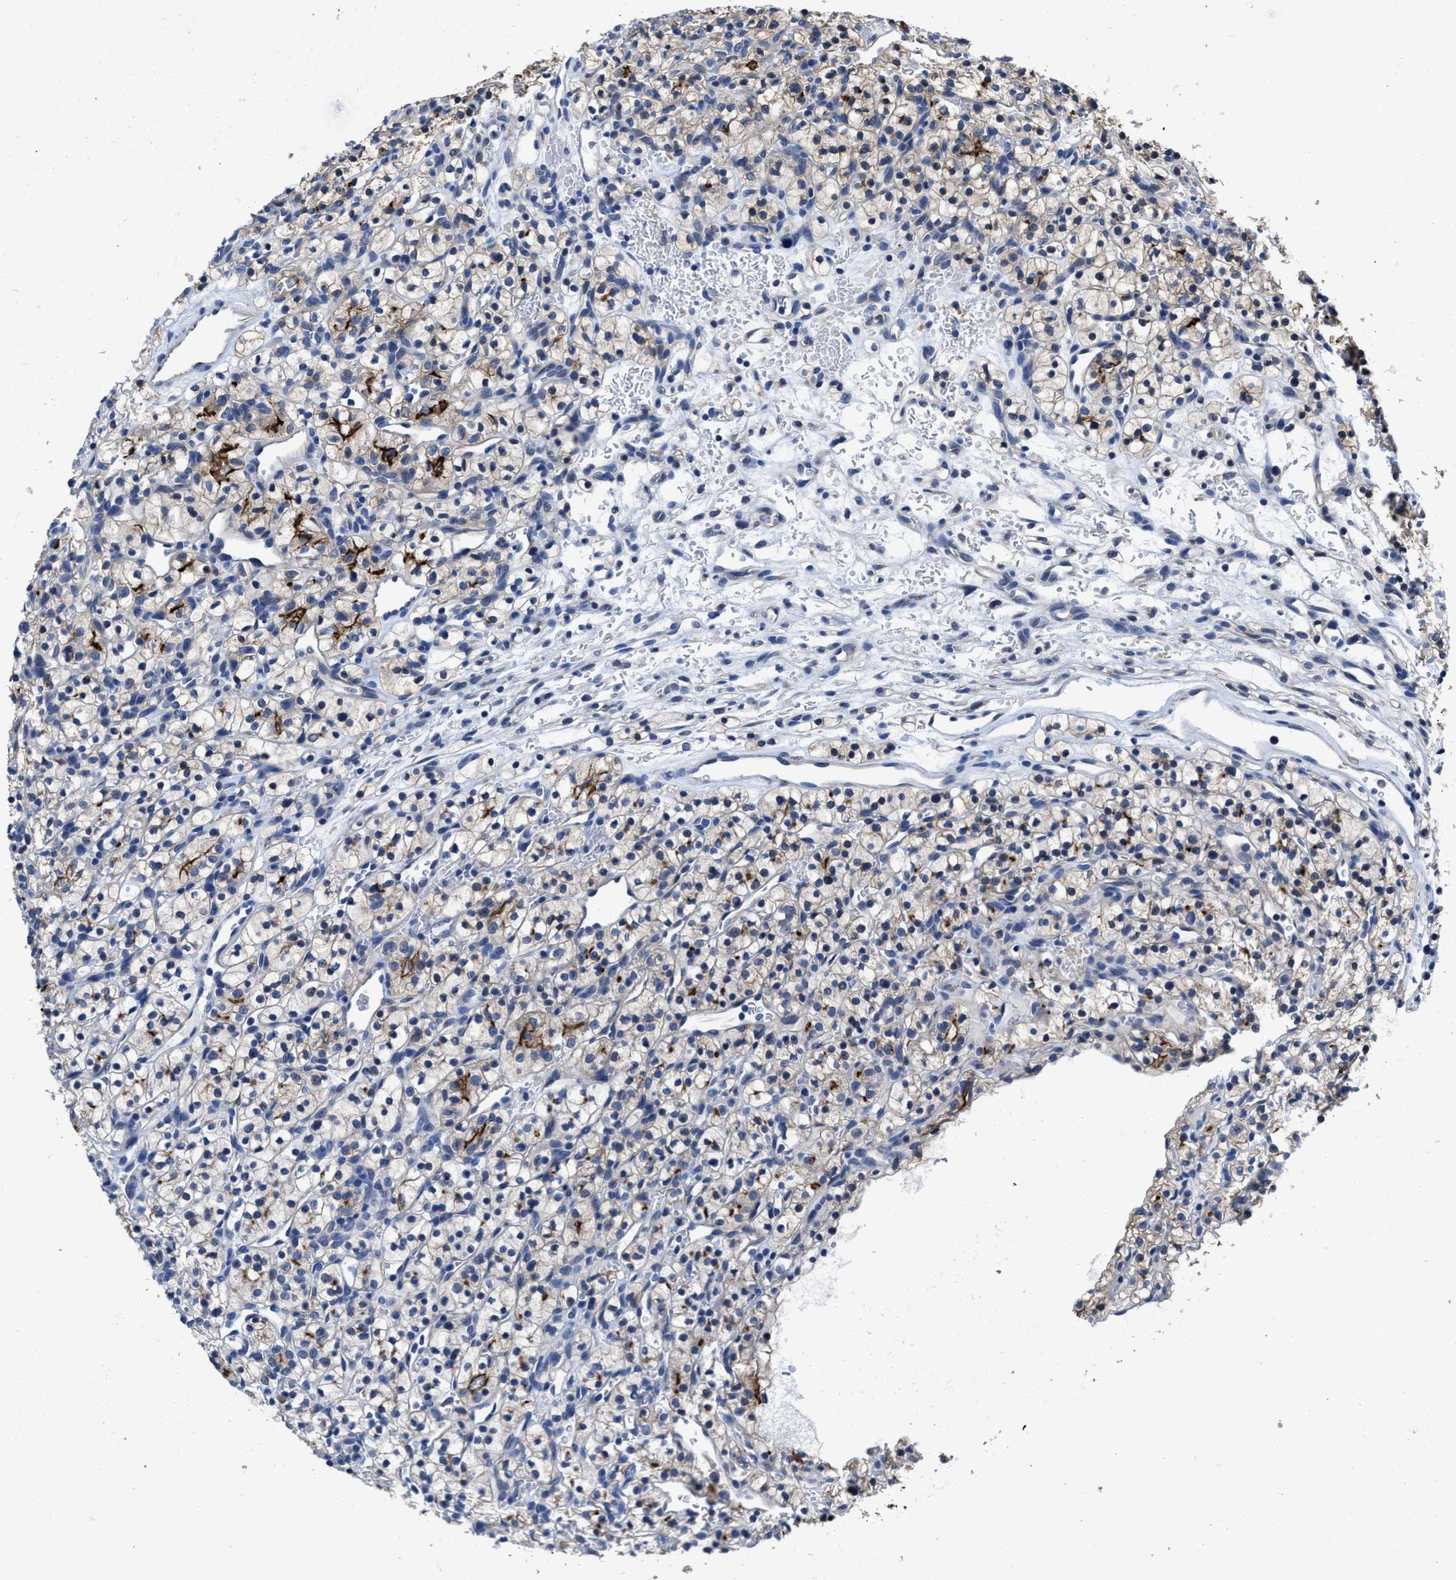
{"staining": {"intensity": "moderate", "quantity": "25%-75%", "location": "cytoplasmic/membranous"}, "tissue": "renal cancer", "cell_type": "Tumor cells", "image_type": "cancer", "snomed": [{"axis": "morphology", "description": "Adenocarcinoma, NOS"}, {"axis": "topography", "description": "Kidney"}], "caption": "An image of renal adenocarcinoma stained for a protein reveals moderate cytoplasmic/membranous brown staining in tumor cells. Nuclei are stained in blue.", "gene": "HOOK1", "patient": {"sex": "female", "age": 57}}